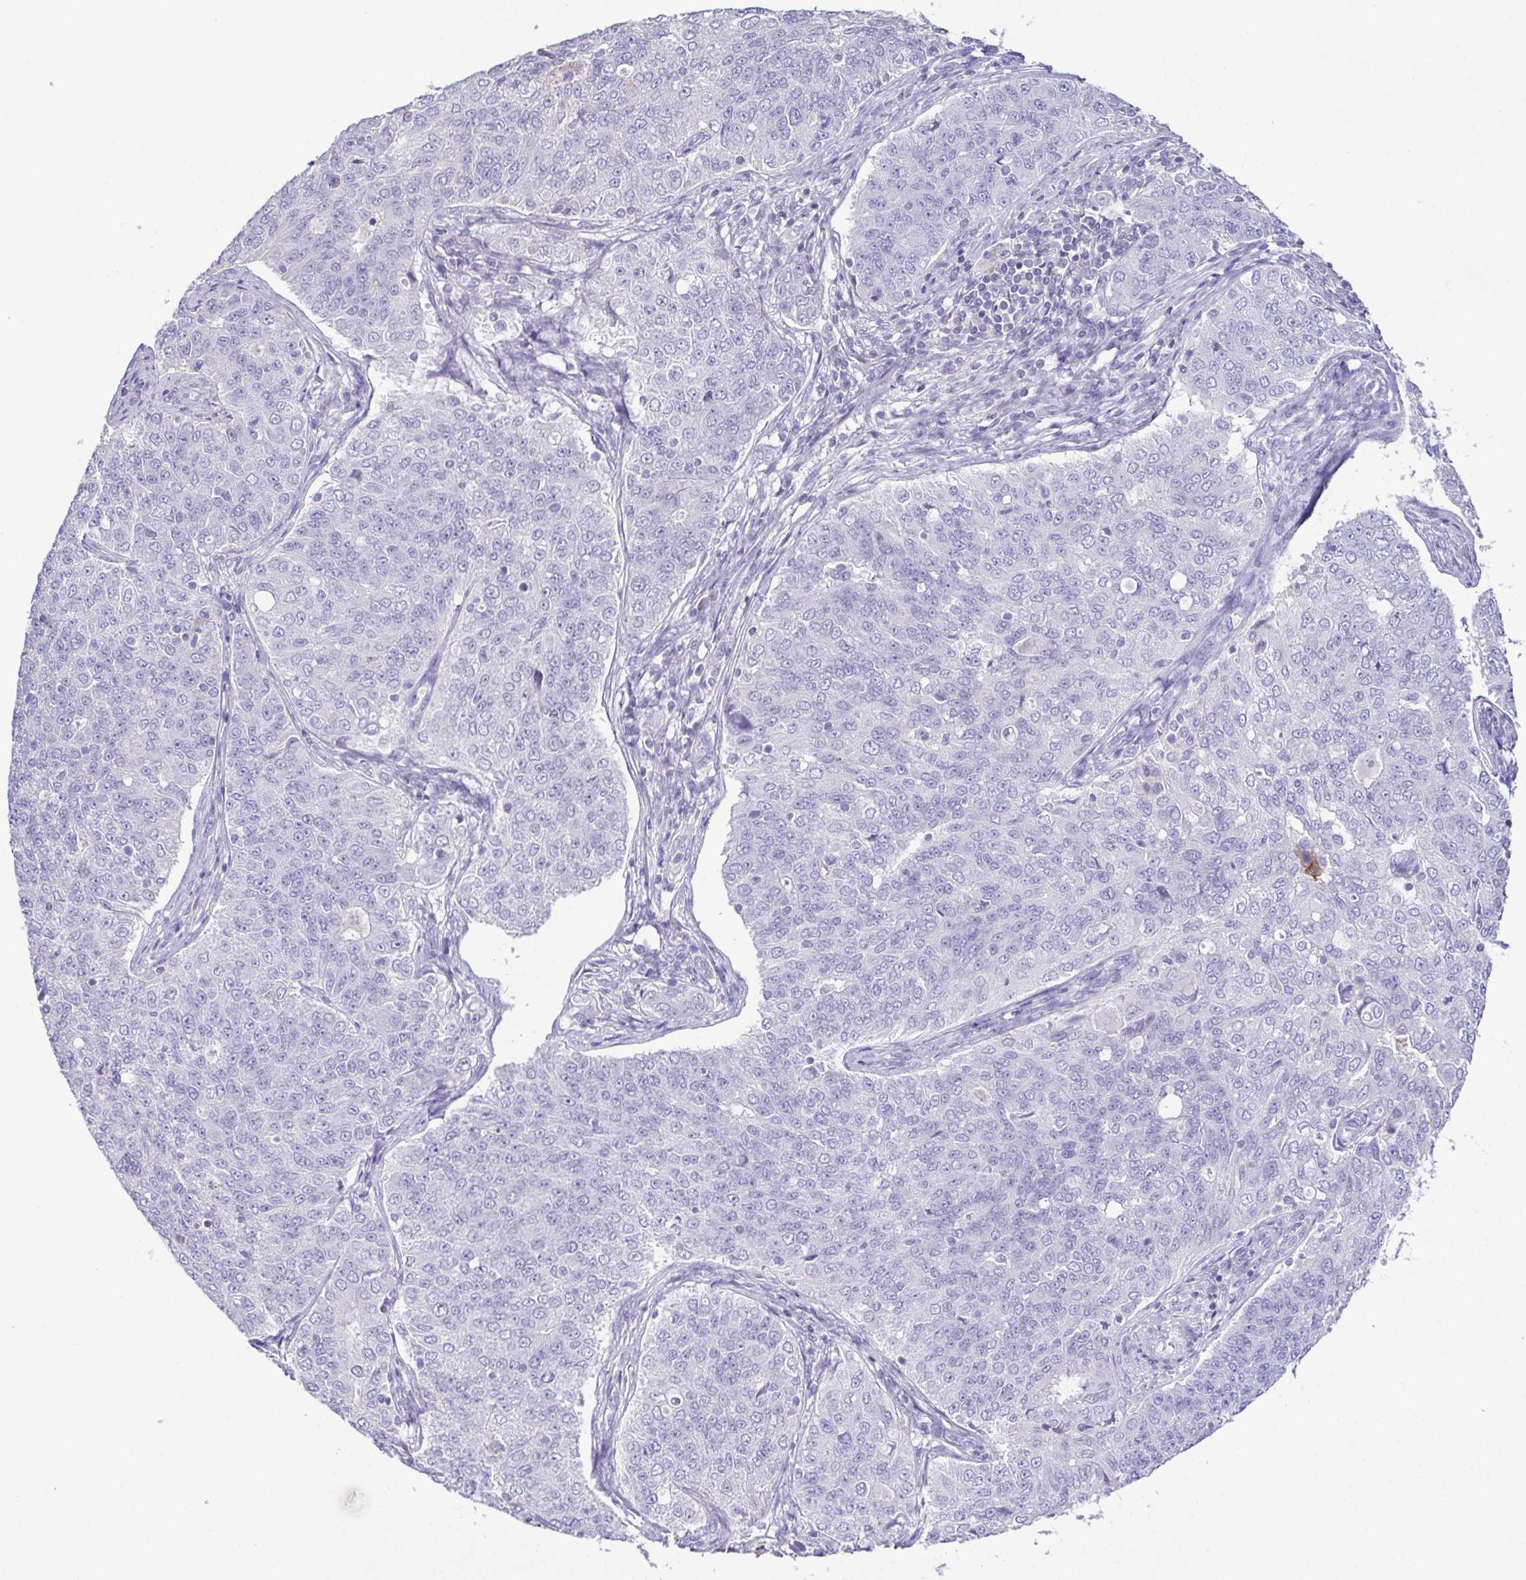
{"staining": {"intensity": "negative", "quantity": "none", "location": "none"}, "tissue": "endometrial cancer", "cell_type": "Tumor cells", "image_type": "cancer", "snomed": [{"axis": "morphology", "description": "Adenocarcinoma, NOS"}, {"axis": "topography", "description": "Endometrium"}], "caption": "The immunohistochemistry histopathology image has no significant expression in tumor cells of endometrial cancer tissue. Nuclei are stained in blue.", "gene": "MARCO", "patient": {"sex": "female", "age": 43}}